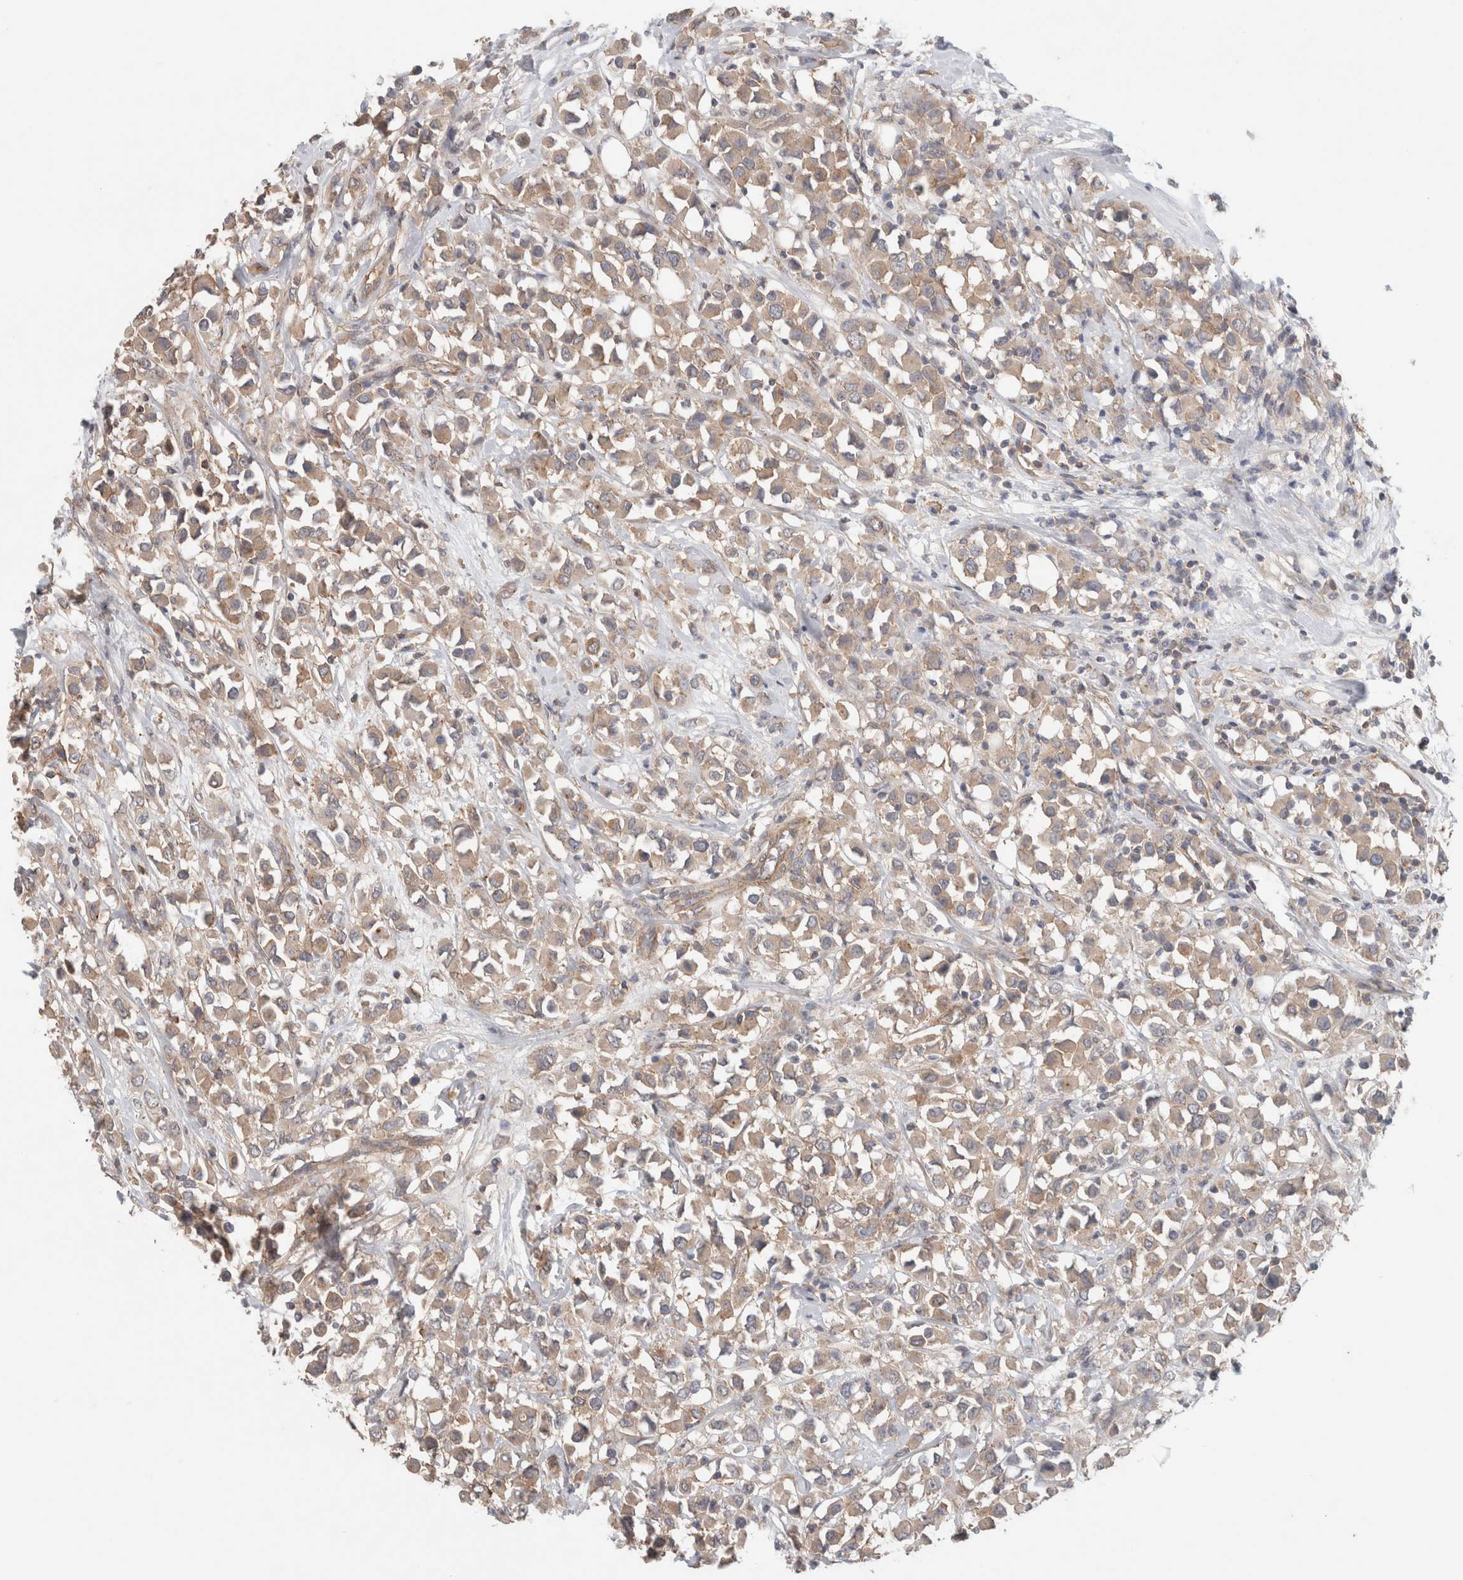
{"staining": {"intensity": "weak", "quantity": ">75%", "location": "cytoplasmic/membranous"}, "tissue": "breast cancer", "cell_type": "Tumor cells", "image_type": "cancer", "snomed": [{"axis": "morphology", "description": "Duct carcinoma"}, {"axis": "topography", "description": "Breast"}], "caption": "This is a photomicrograph of IHC staining of breast cancer, which shows weak expression in the cytoplasmic/membranous of tumor cells.", "gene": "RASAL2", "patient": {"sex": "female", "age": 61}}